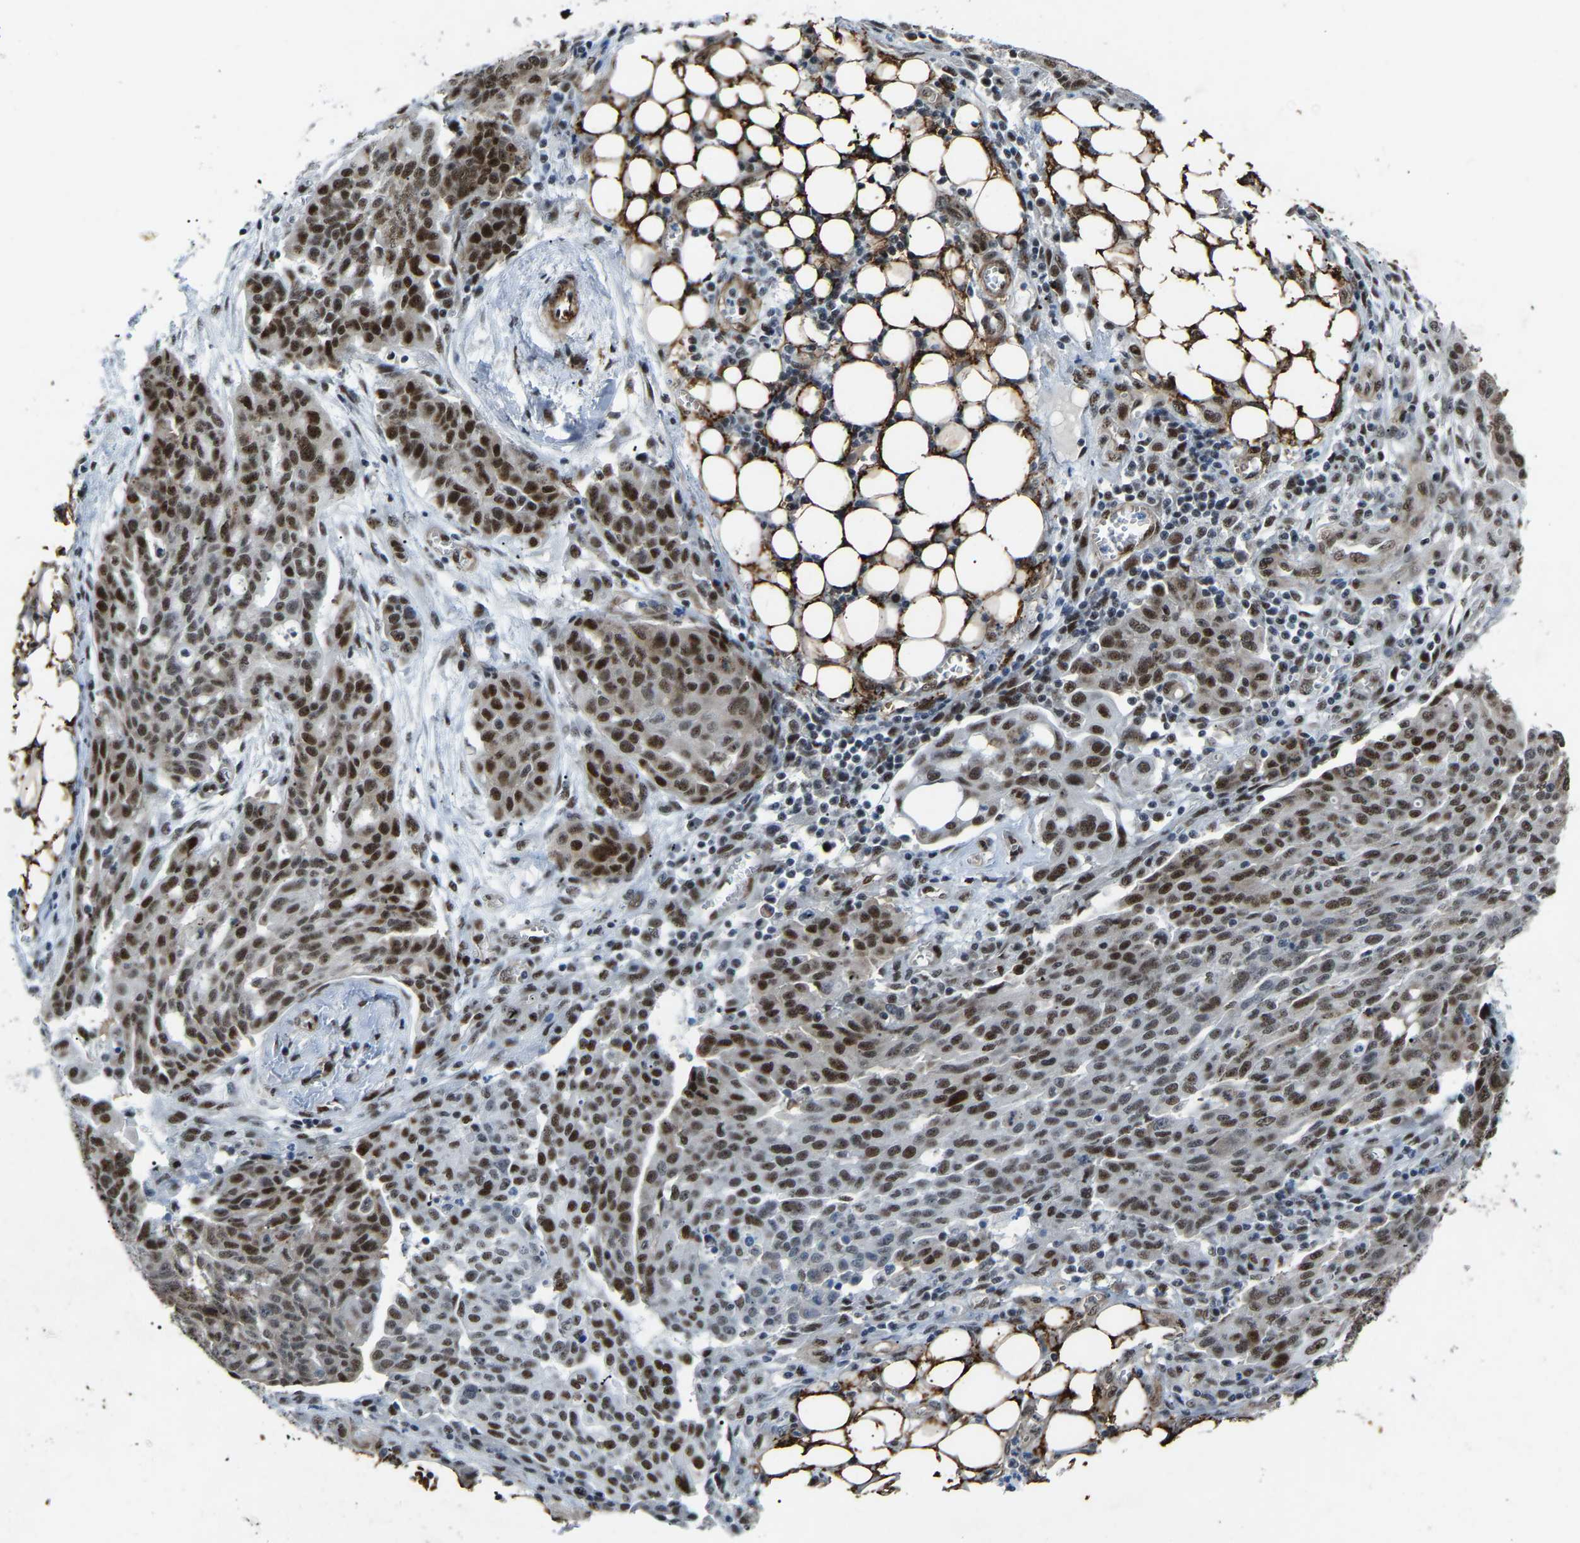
{"staining": {"intensity": "moderate", "quantity": ">75%", "location": "nuclear"}, "tissue": "ovarian cancer", "cell_type": "Tumor cells", "image_type": "cancer", "snomed": [{"axis": "morphology", "description": "Cystadenocarcinoma, serous, NOS"}, {"axis": "topography", "description": "Soft tissue"}, {"axis": "topography", "description": "Ovary"}], "caption": "IHC staining of ovarian cancer, which reveals medium levels of moderate nuclear positivity in approximately >75% of tumor cells indicating moderate nuclear protein expression. The staining was performed using DAB (brown) for protein detection and nuclei were counterstained in hematoxylin (blue).", "gene": "DDX5", "patient": {"sex": "female", "age": 57}}